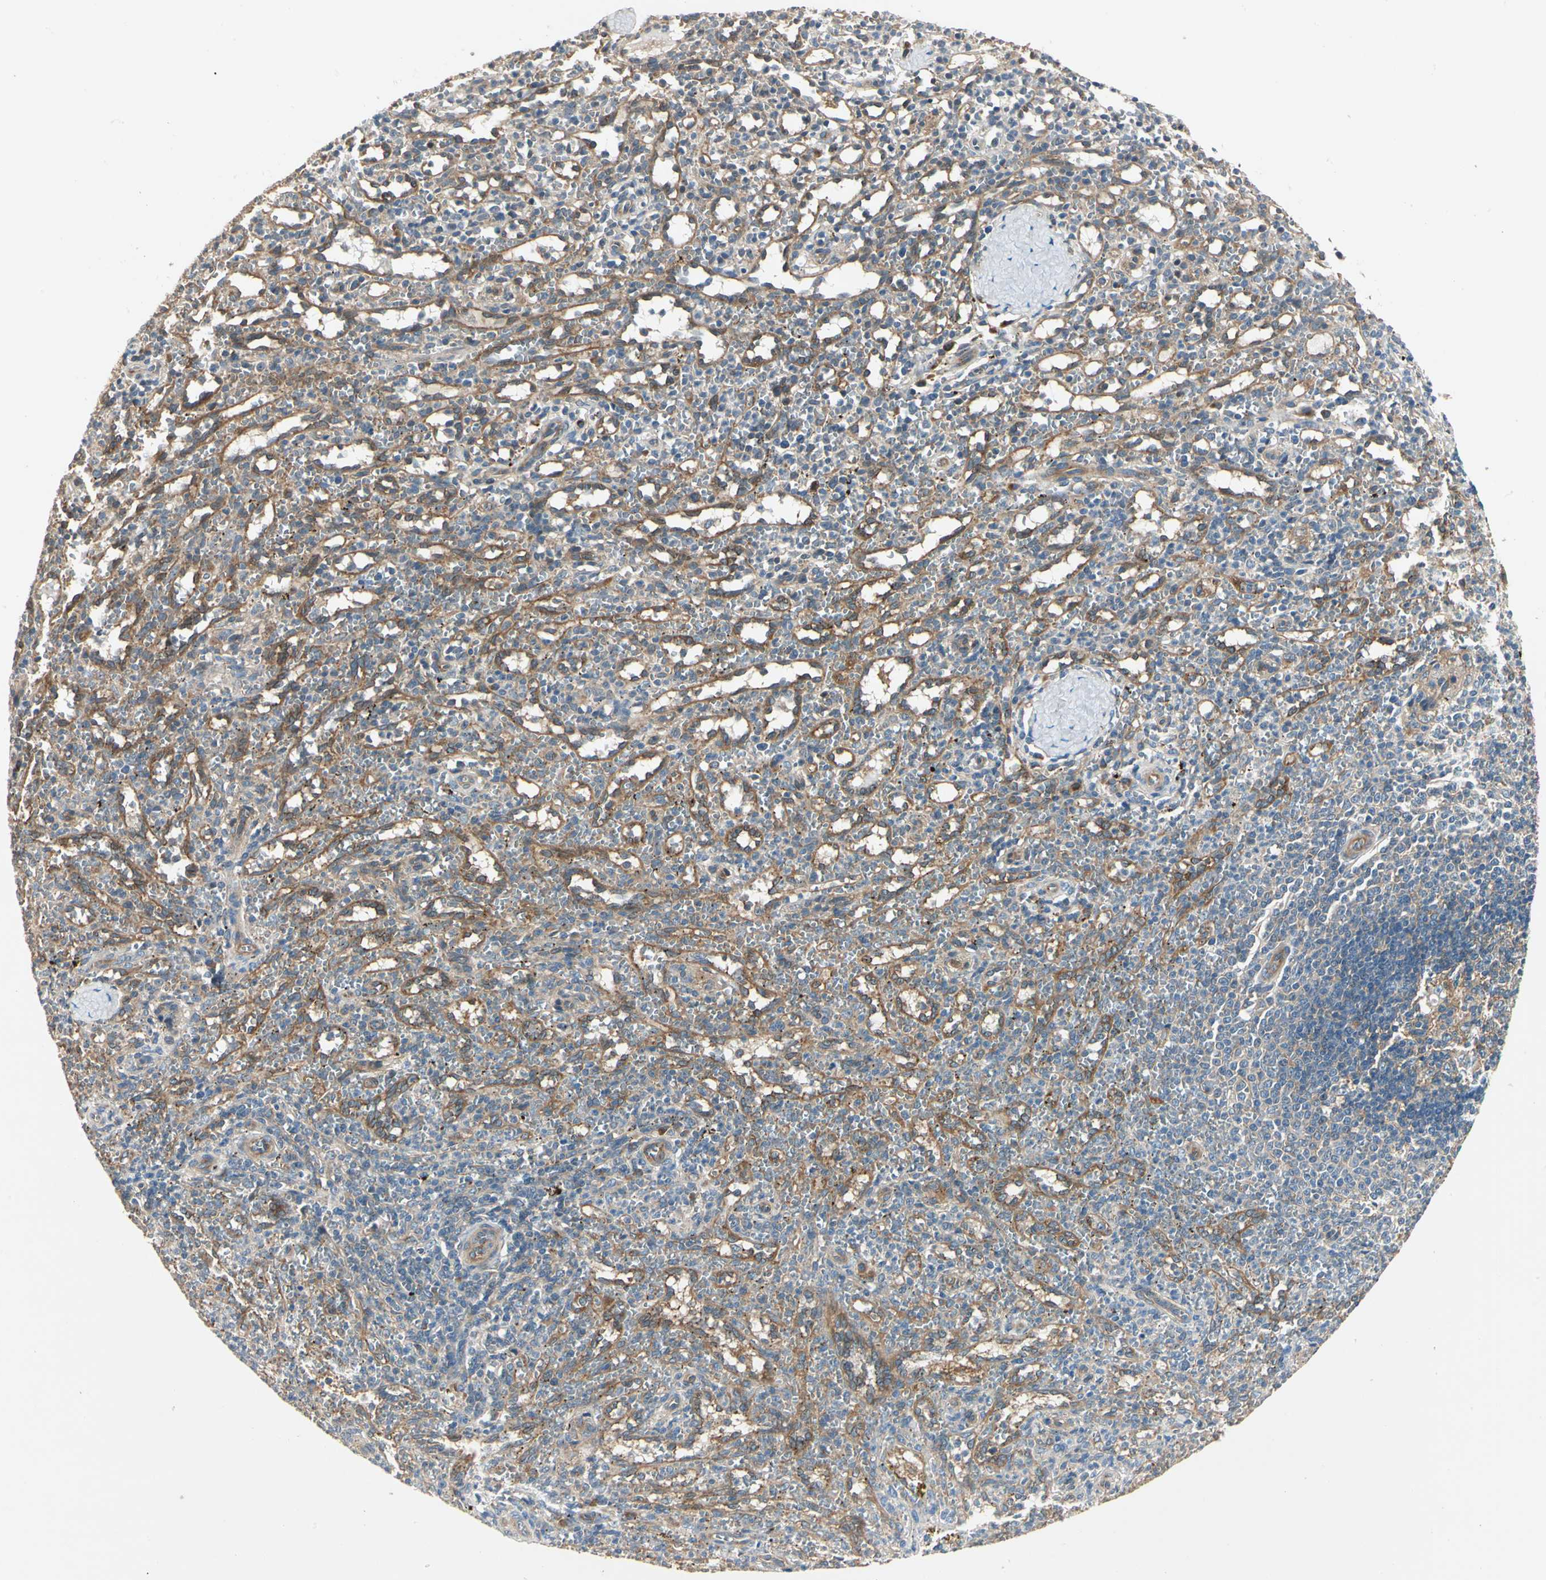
{"staining": {"intensity": "moderate", "quantity": "25%-75%", "location": "cytoplasmic/membranous"}, "tissue": "spleen", "cell_type": "Cells in red pulp", "image_type": "normal", "snomed": [{"axis": "morphology", "description": "Normal tissue, NOS"}, {"axis": "topography", "description": "Spleen"}], "caption": "This is an image of immunohistochemistry (IHC) staining of benign spleen, which shows moderate staining in the cytoplasmic/membranous of cells in red pulp.", "gene": "ROCK2", "patient": {"sex": "female", "age": 10}}